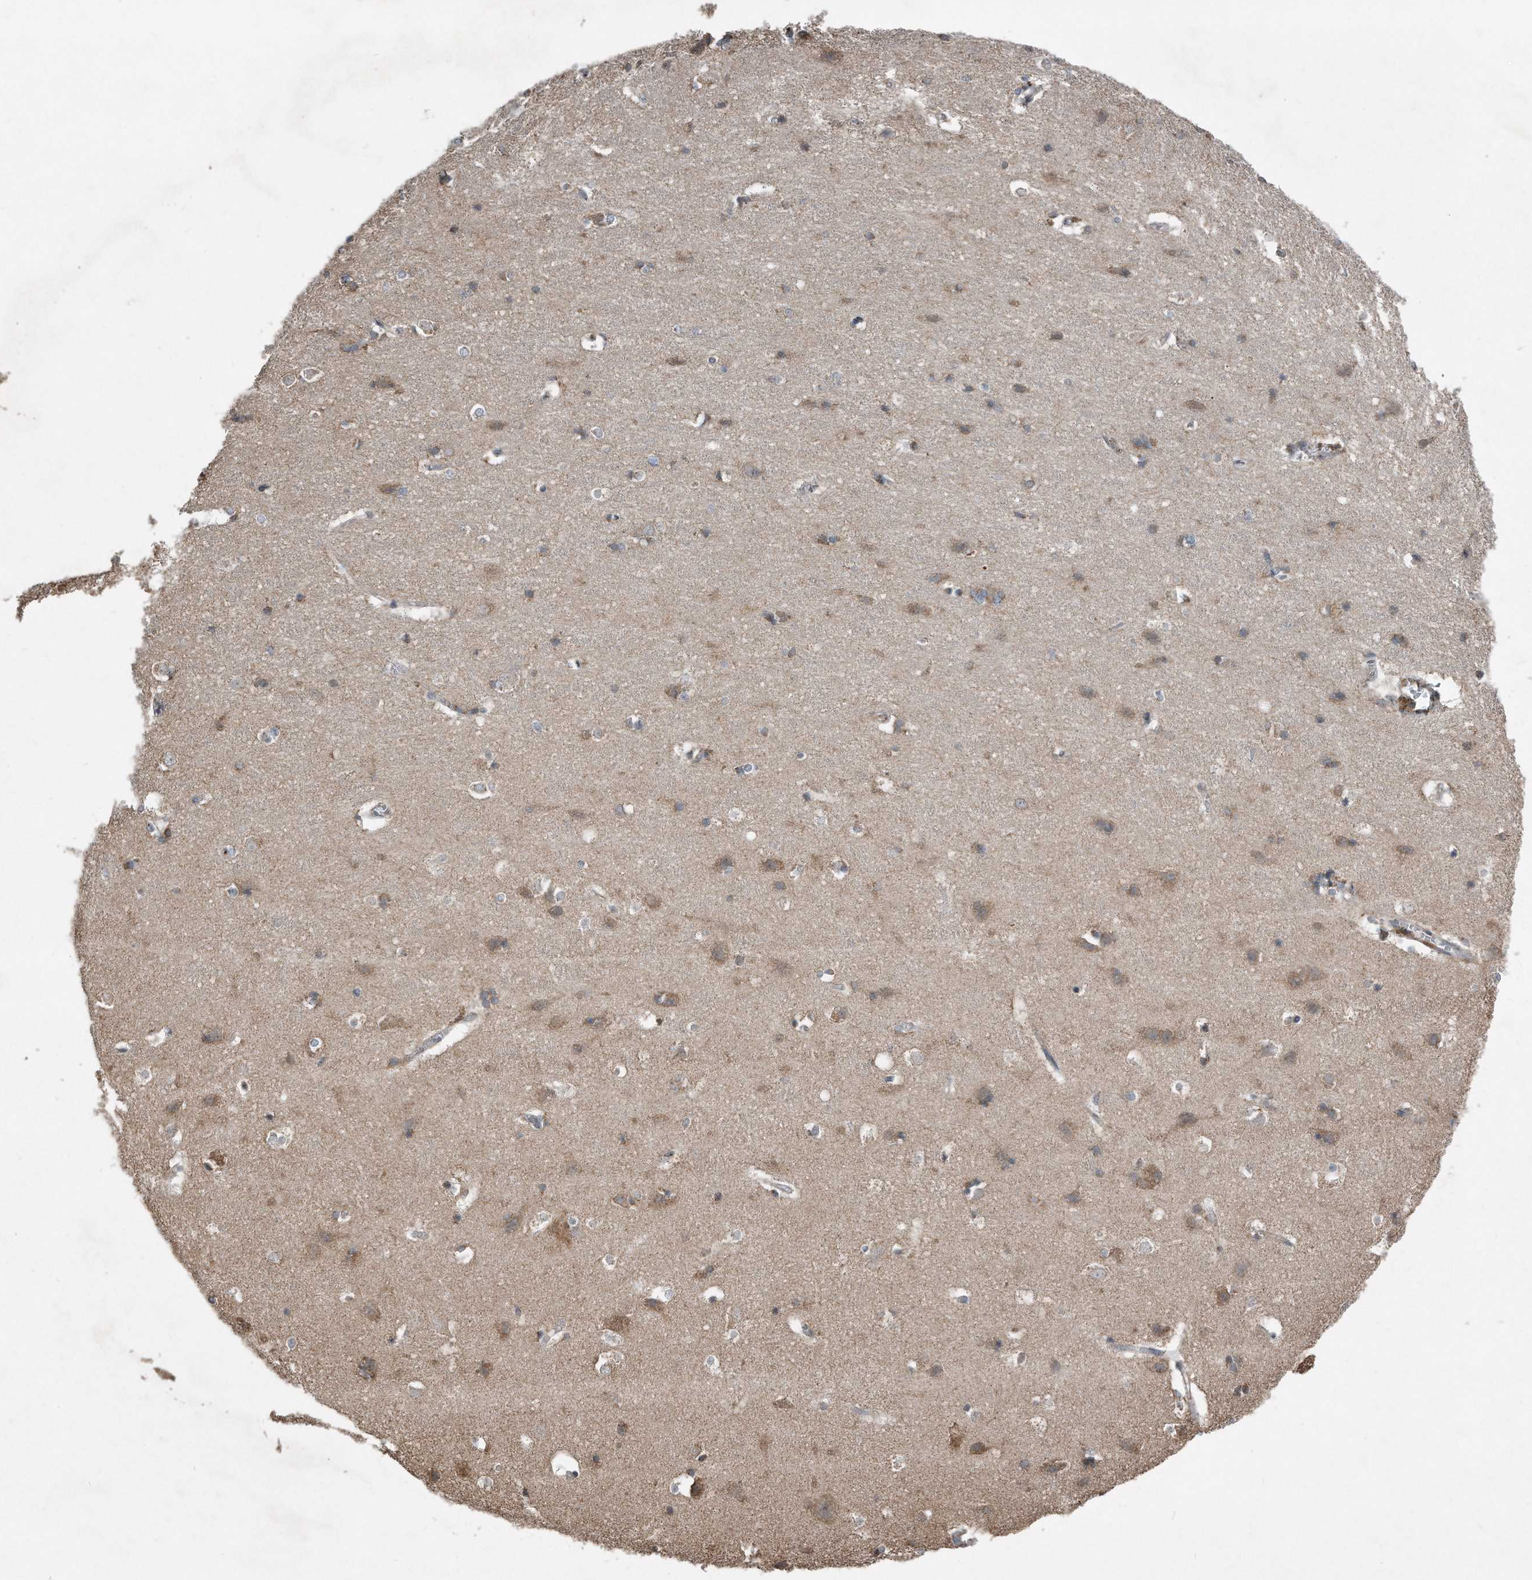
{"staining": {"intensity": "weak", "quantity": ">75%", "location": "cytoplasmic/membranous"}, "tissue": "cerebral cortex", "cell_type": "Endothelial cells", "image_type": "normal", "snomed": [{"axis": "morphology", "description": "Normal tissue, NOS"}, {"axis": "topography", "description": "Cerebral cortex"}], "caption": "This image reveals immunohistochemistry (IHC) staining of benign human cerebral cortex, with low weak cytoplasmic/membranous staining in about >75% of endothelial cells.", "gene": "SDHA", "patient": {"sex": "male", "age": 54}}